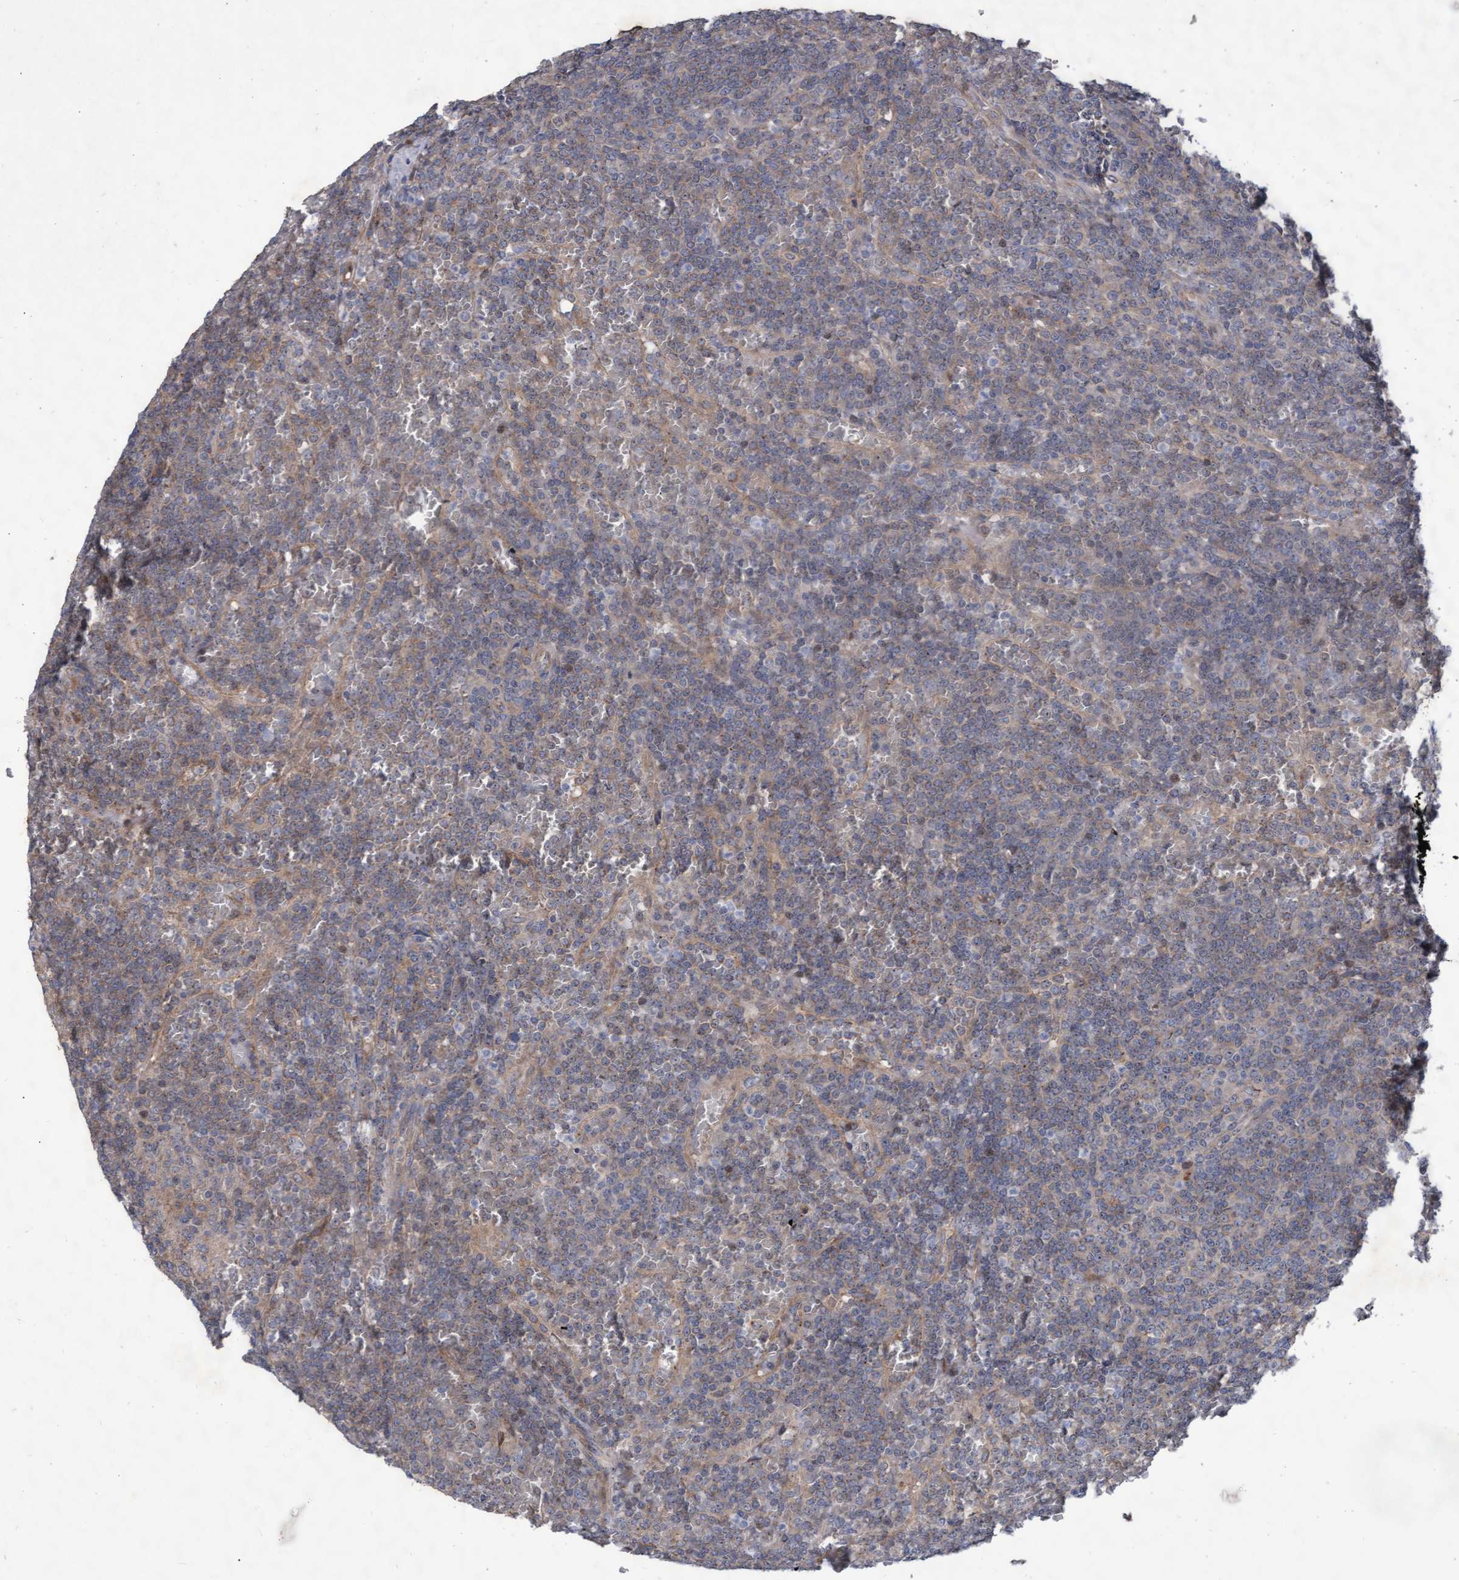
{"staining": {"intensity": "weak", "quantity": "<25%", "location": "cytoplasmic/membranous"}, "tissue": "lymphoma", "cell_type": "Tumor cells", "image_type": "cancer", "snomed": [{"axis": "morphology", "description": "Malignant lymphoma, non-Hodgkin's type, Low grade"}, {"axis": "topography", "description": "Spleen"}], "caption": "There is no significant expression in tumor cells of lymphoma.", "gene": "ABCF2", "patient": {"sex": "female", "age": 19}}